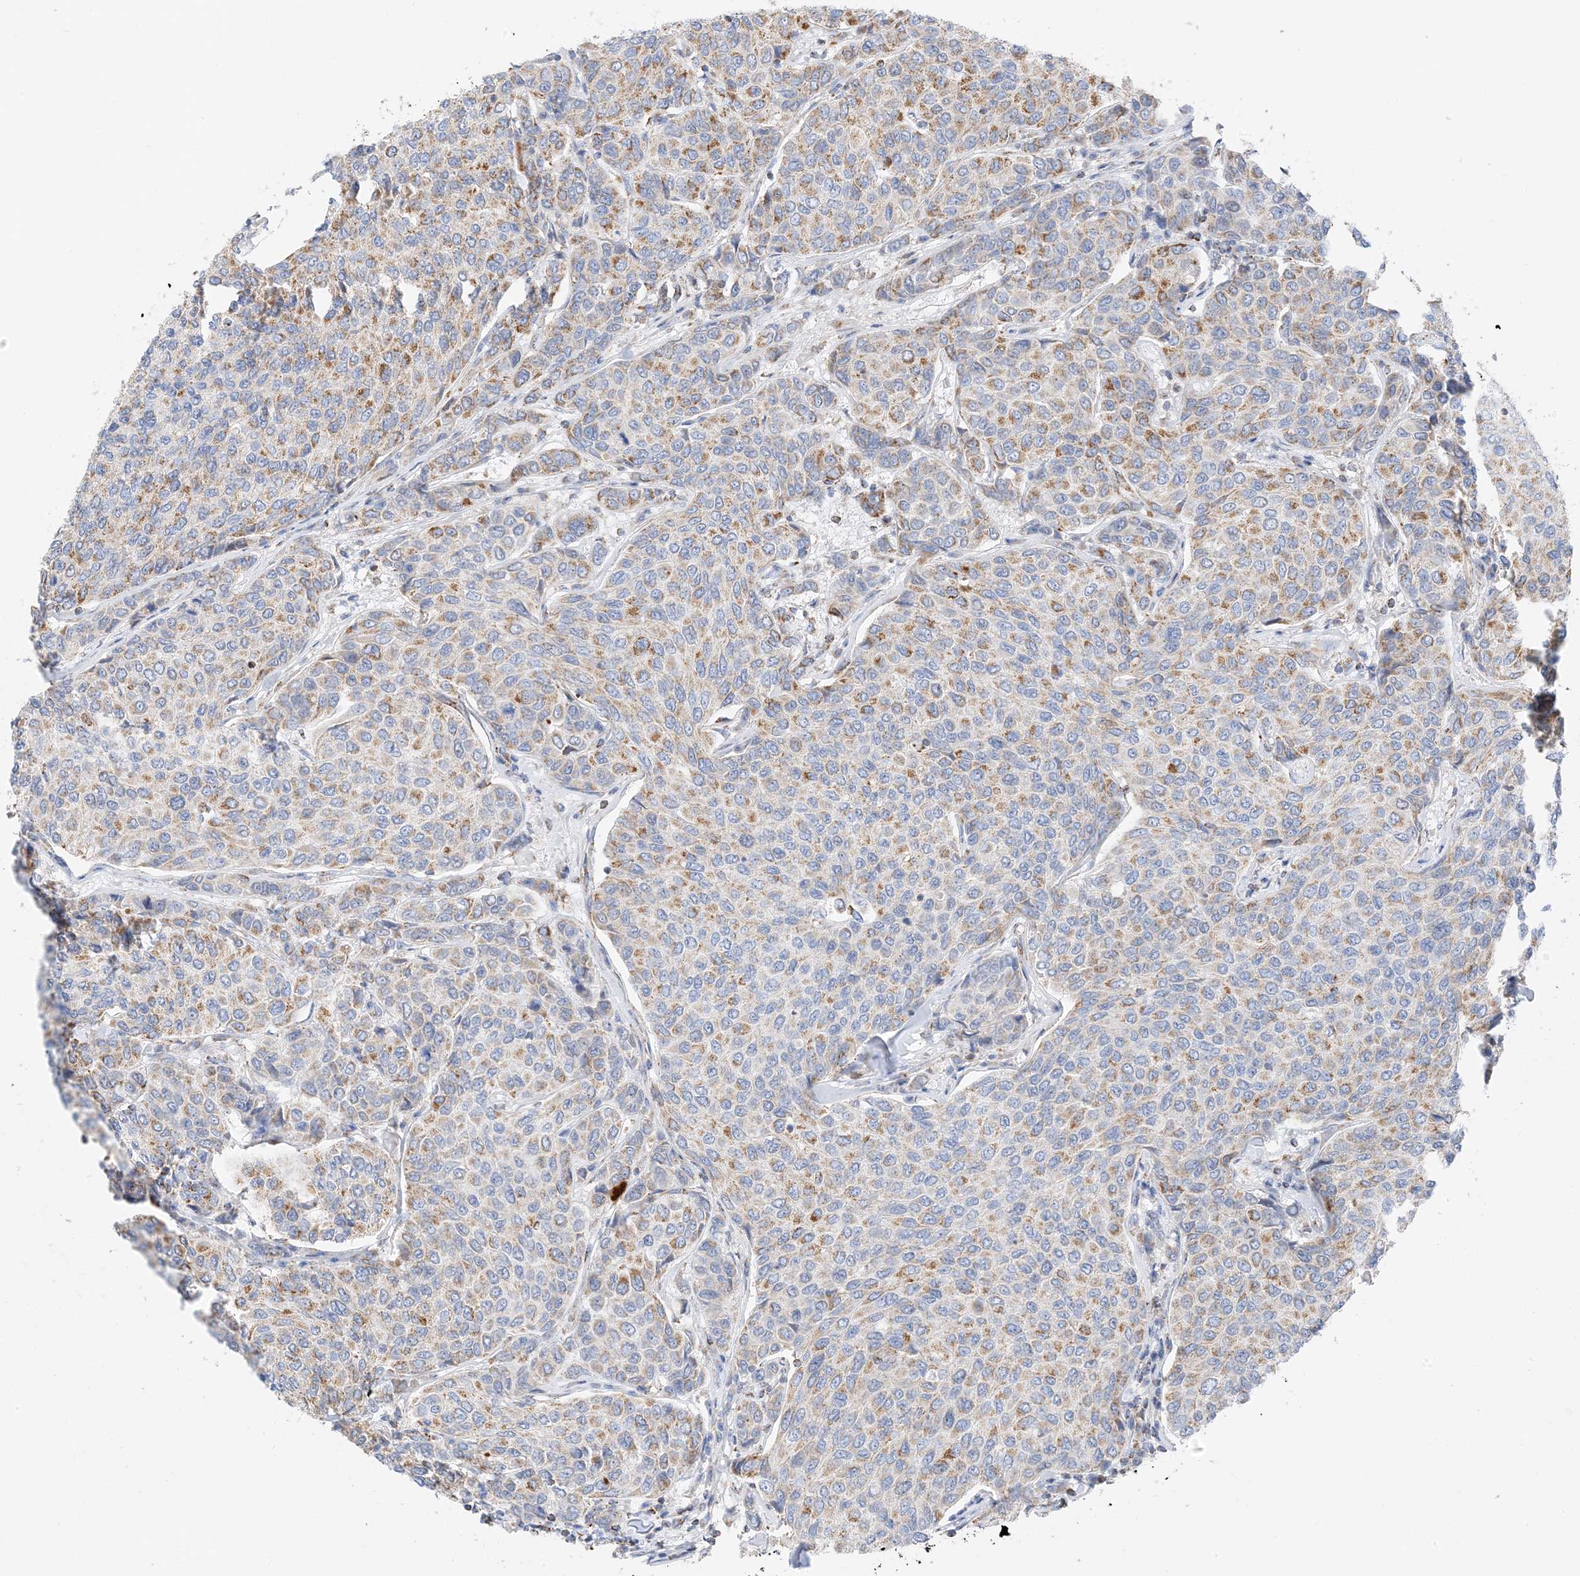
{"staining": {"intensity": "moderate", "quantity": ">75%", "location": "cytoplasmic/membranous"}, "tissue": "breast cancer", "cell_type": "Tumor cells", "image_type": "cancer", "snomed": [{"axis": "morphology", "description": "Duct carcinoma"}, {"axis": "topography", "description": "Breast"}], "caption": "Brown immunohistochemical staining in human breast intraductal carcinoma reveals moderate cytoplasmic/membranous expression in approximately >75% of tumor cells.", "gene": "CAPN13", "patient": {"sex": "female", "age": 55}}